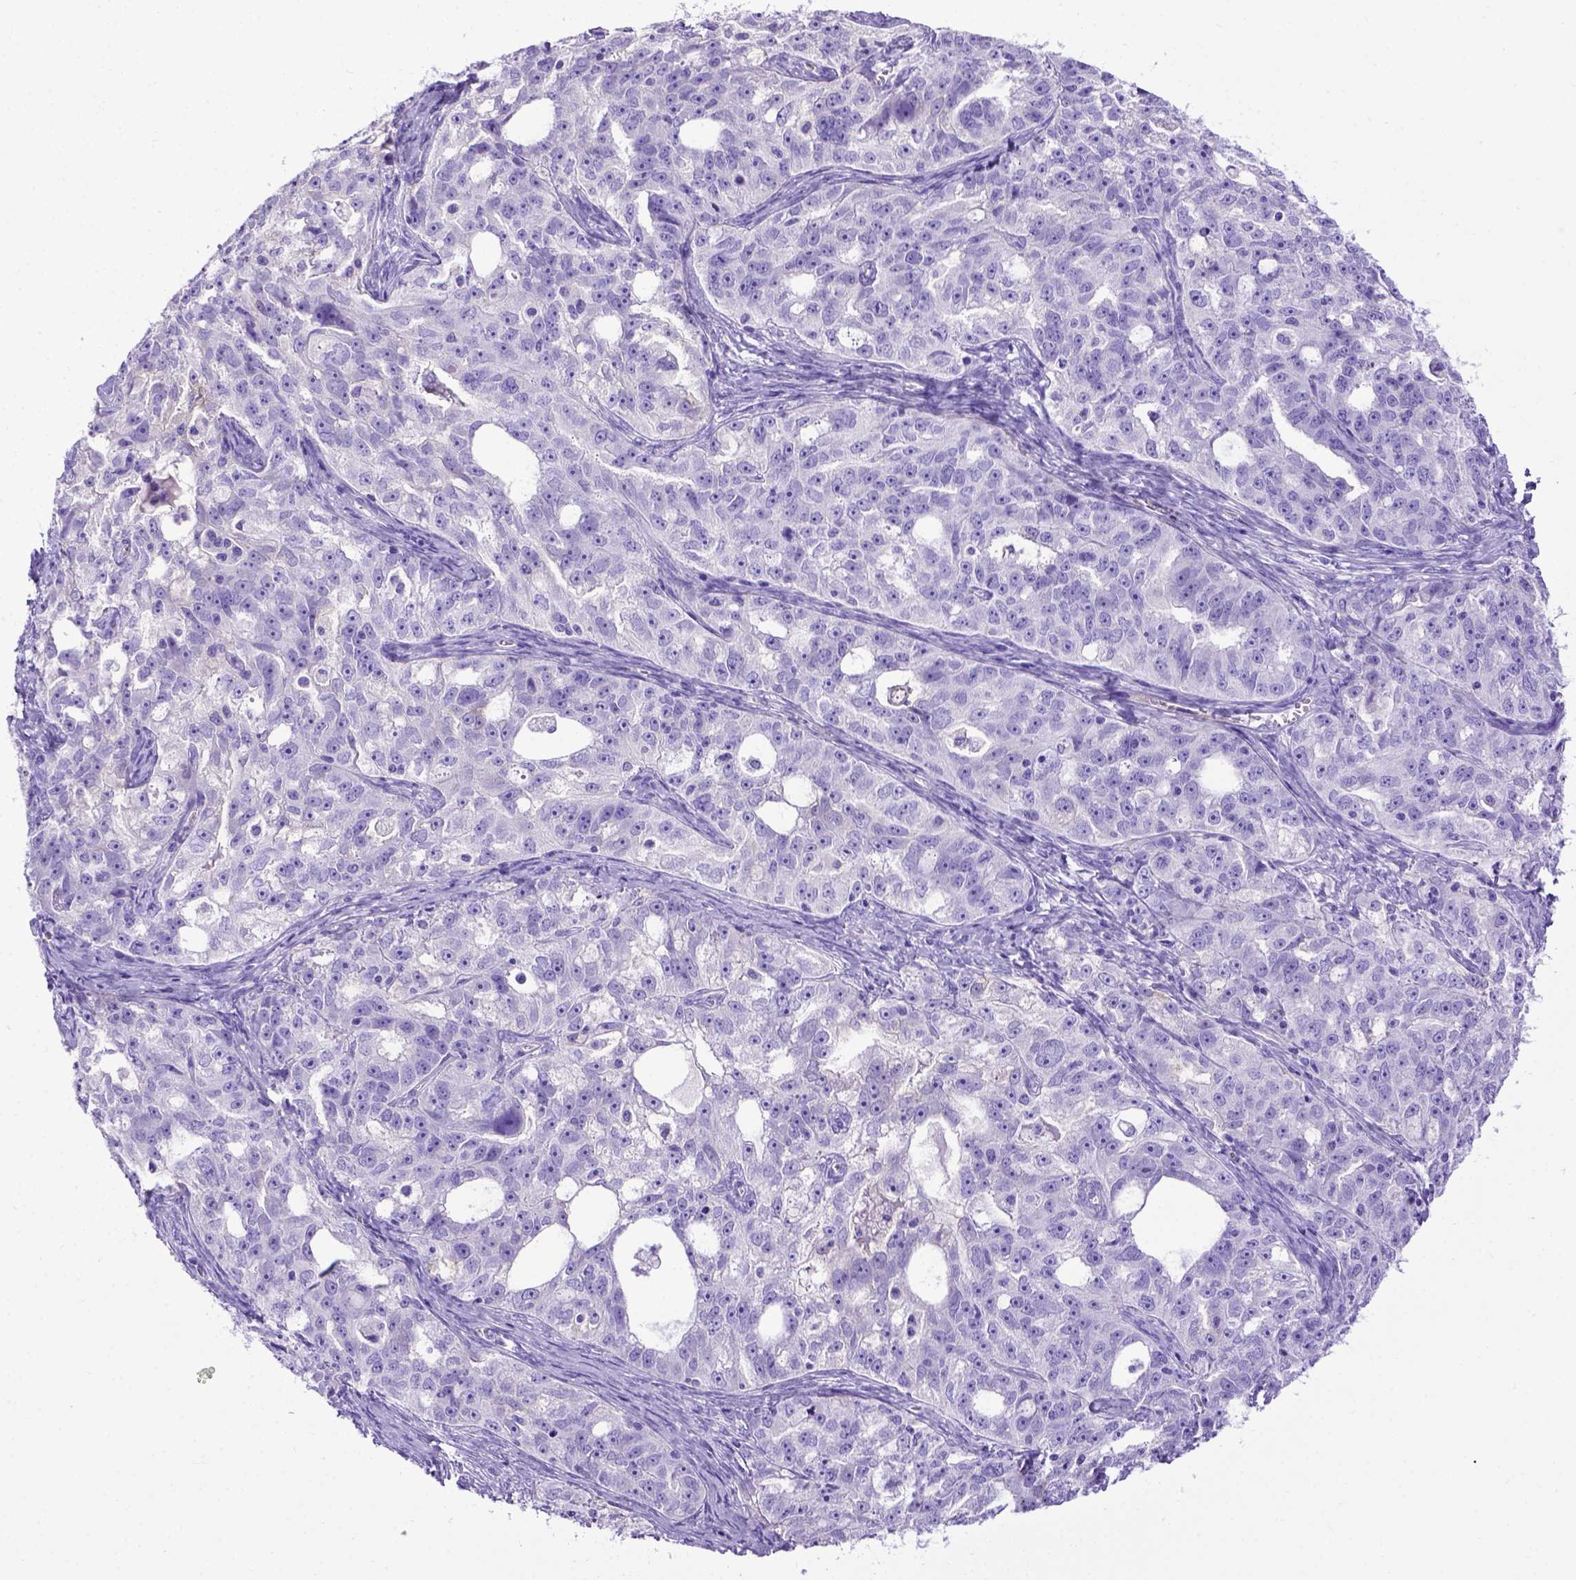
{"staining": {"intensity": "negative", "quantity": "none", "location": "none"}, "tissue": "ovarian cancer", "cell_type": "Tumor cells", "image_type": "cancer", "snomed": [{"axis": "morphology", "description": "Cystadenocarcinoma, serous, NOS"}, {"axis": "topography", "description": "Ovary"}], "caption": "This photomicrograph is of ovarian cancer (serous cystadenocarcinoma) stained with IHC to label a protein in brown with the nuclei are counter-stained blue. There is no expression in tumor cells.", "gene": "PTGES", "patient": {"sex": "female", "age": 51}}